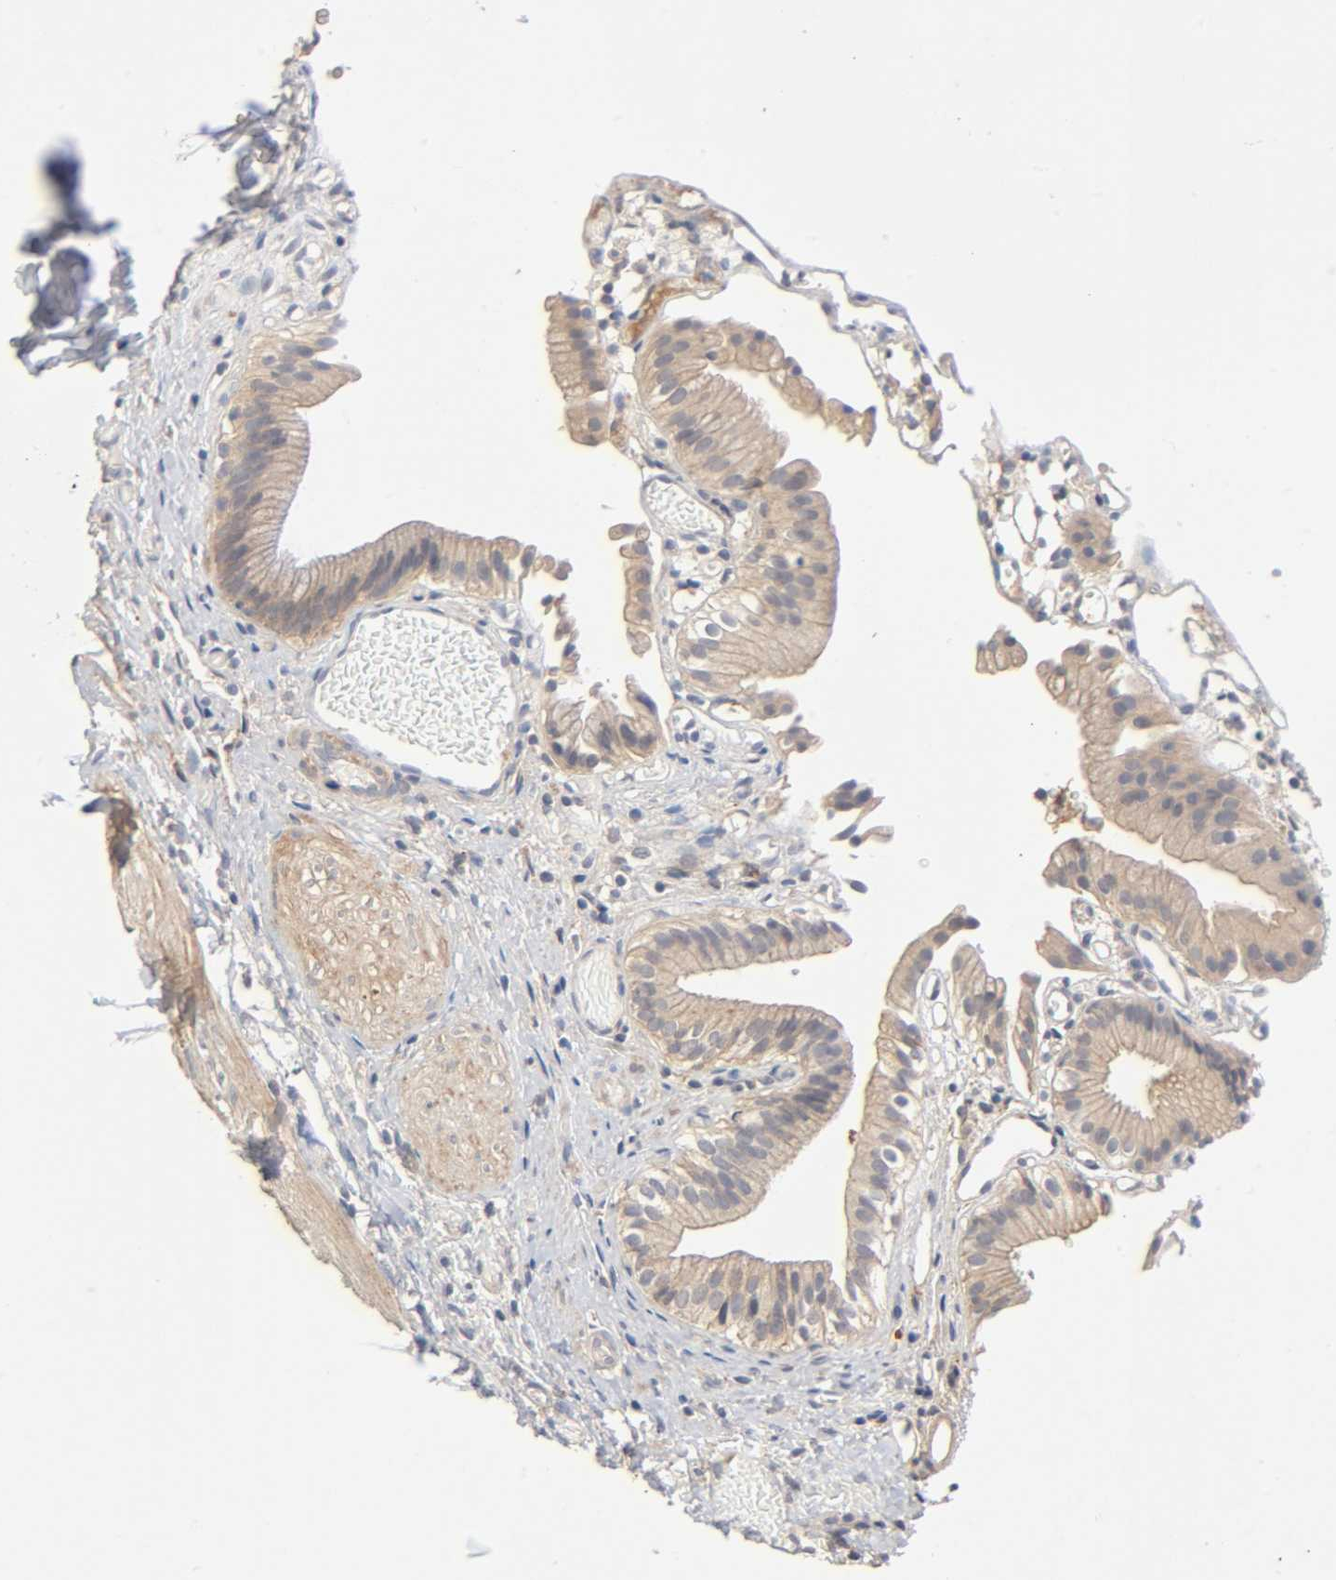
{"staining": {"intensity": "moderate", "quantity": ">75%", "location": "cytoplasmic/membranous"}, "tissue": "gallbladder", "cell_type": "Glandular cells", "image_type": "normal", "snomed": [{"axis": "morphology", "description": "Normal tissue, NOS"}, {"axis": "topography", "description": "Gallbladder"}], "caption": "The histopathology image shows staining of unremarkable gallbladder, revealing moderate cytoplasmic/membranous protein expression (brown color) within glandular cells.", "gene": "CPB2", "patient": {"sex": "male", "age": 65}}